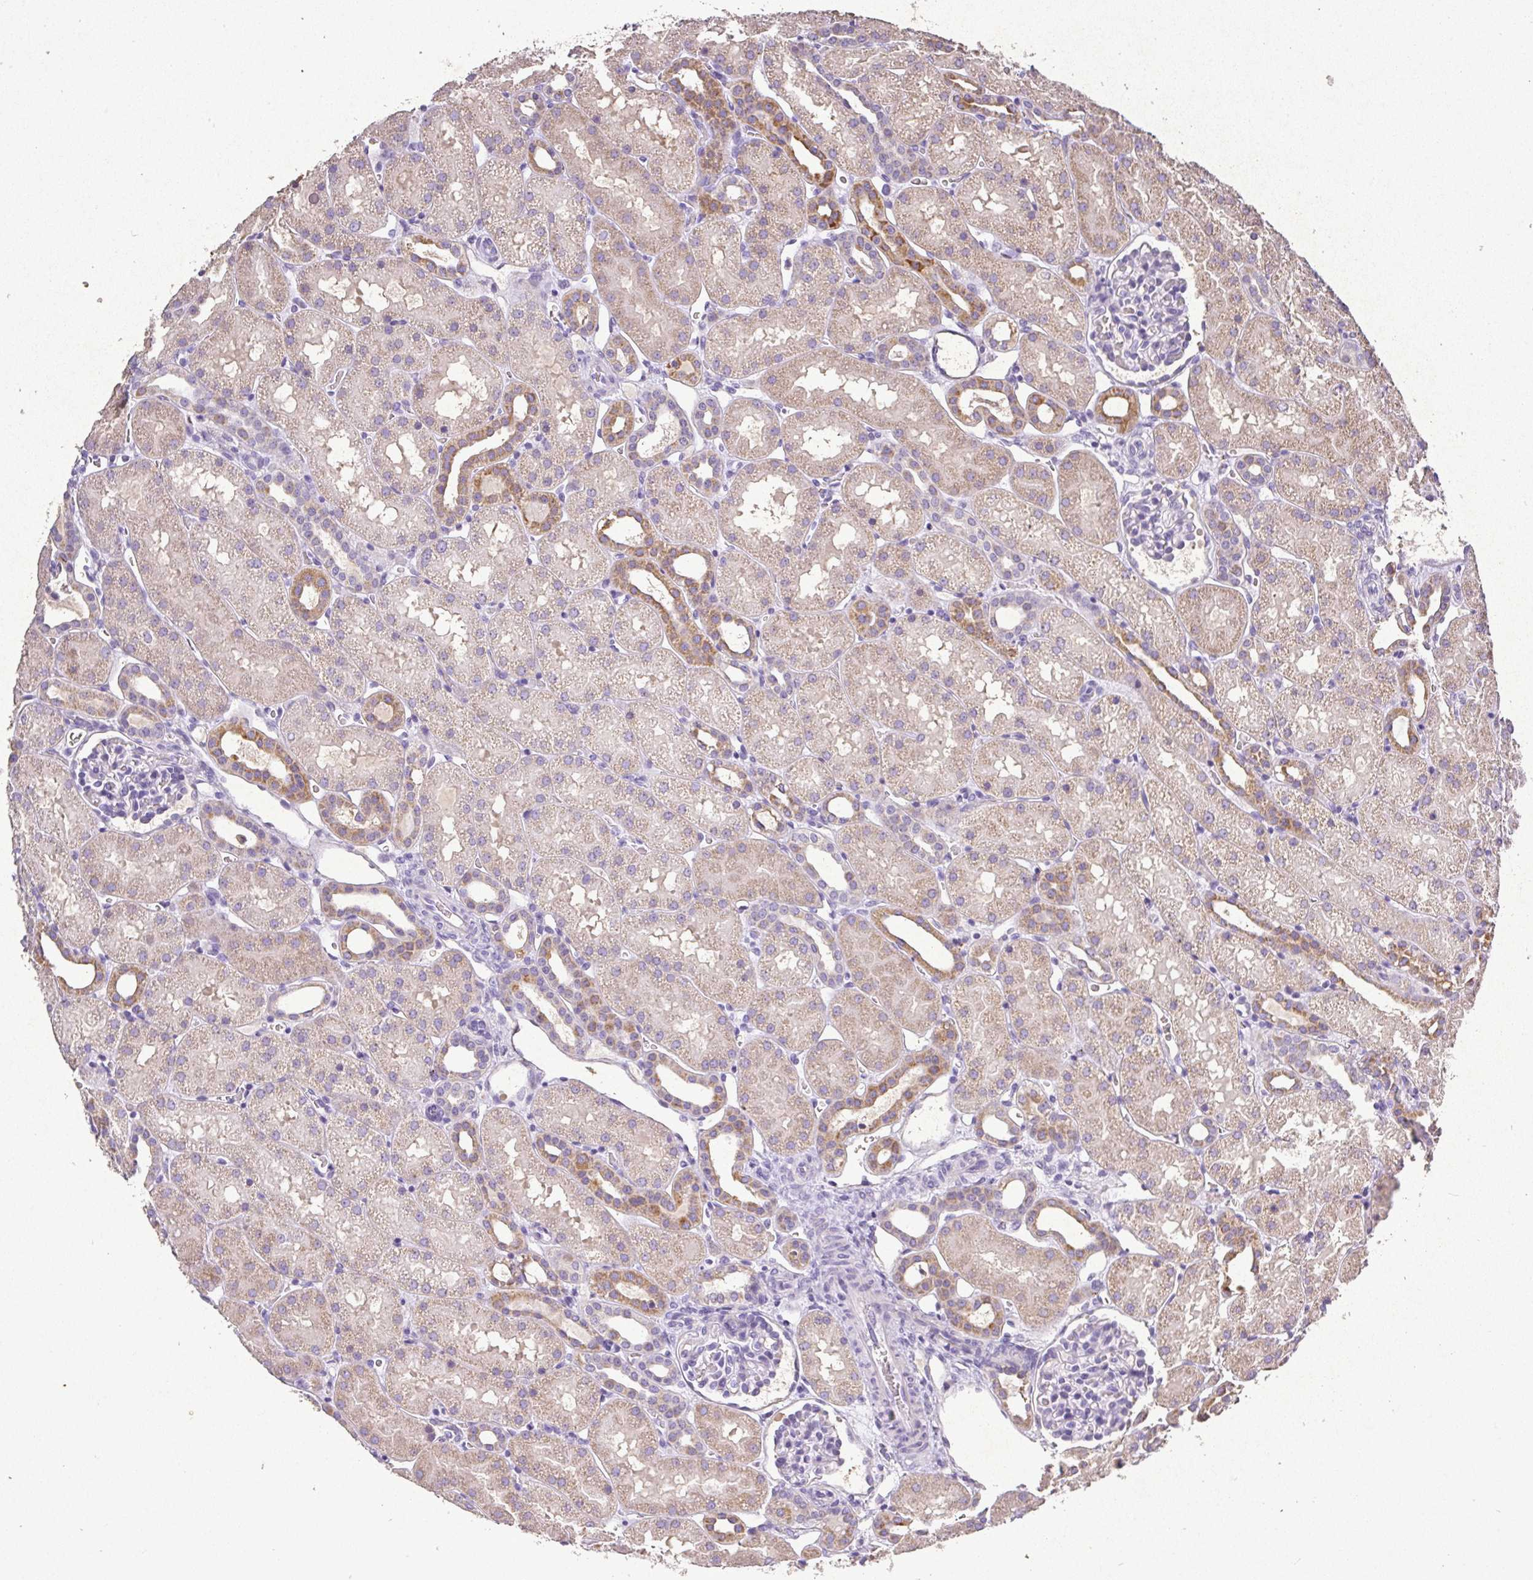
{"staining": {"intensity": "negative", "quantity": "none", "location": "none"}, "tissue": "kidney", "cell_type": "Cells in glomeruli", "image_type": "normal", "snomed": [{"axis": "morphology", "description": "Normal tissue, NOS"}, {"axis": "topography", "description": "Kidney"}], "caption": "Protein analysis of benign kidney exhibits no significant staining in cells in glomeruli.", "gene": "RPS2", "patient": {"sex": "male", "age": 2}}